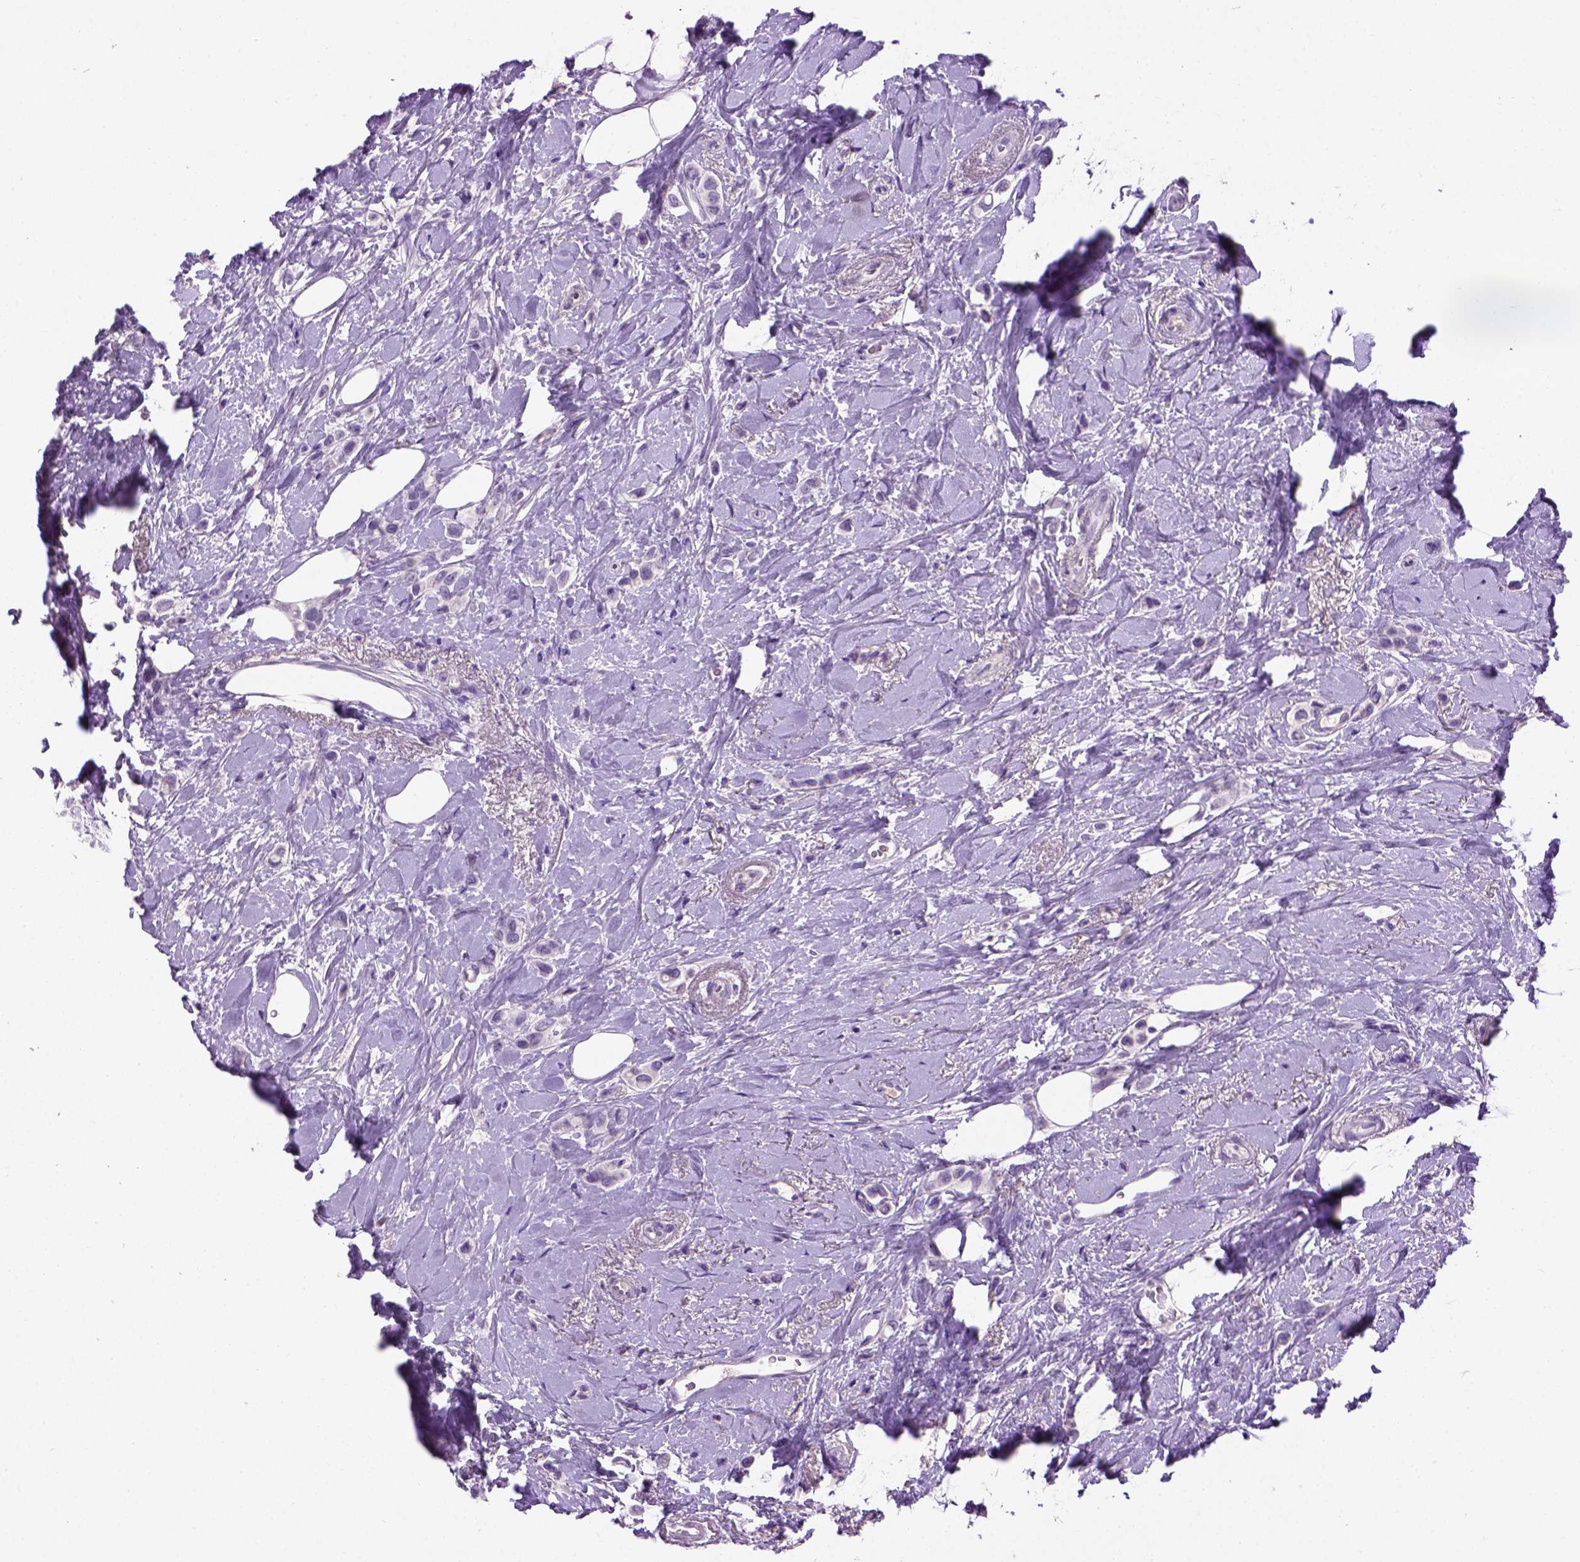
{"staining": {"intensity": "negative", "quantity": "none", "location": "none"}, "tissue": "breast cancer", "cell_type": "Tumor cells", "image_type": "cancer", "snomed": [{"axis": "morphology", "description": "Lobular carcinoma"}, {"axis": "topography", "description": "Breast"}], "caption": "Protein analysis of lobular carcinoma (breast) demonstrates no significant positivity in tumor cells.", "gene": "CDH1", "patient": {"sex": "female", "age": 66}}